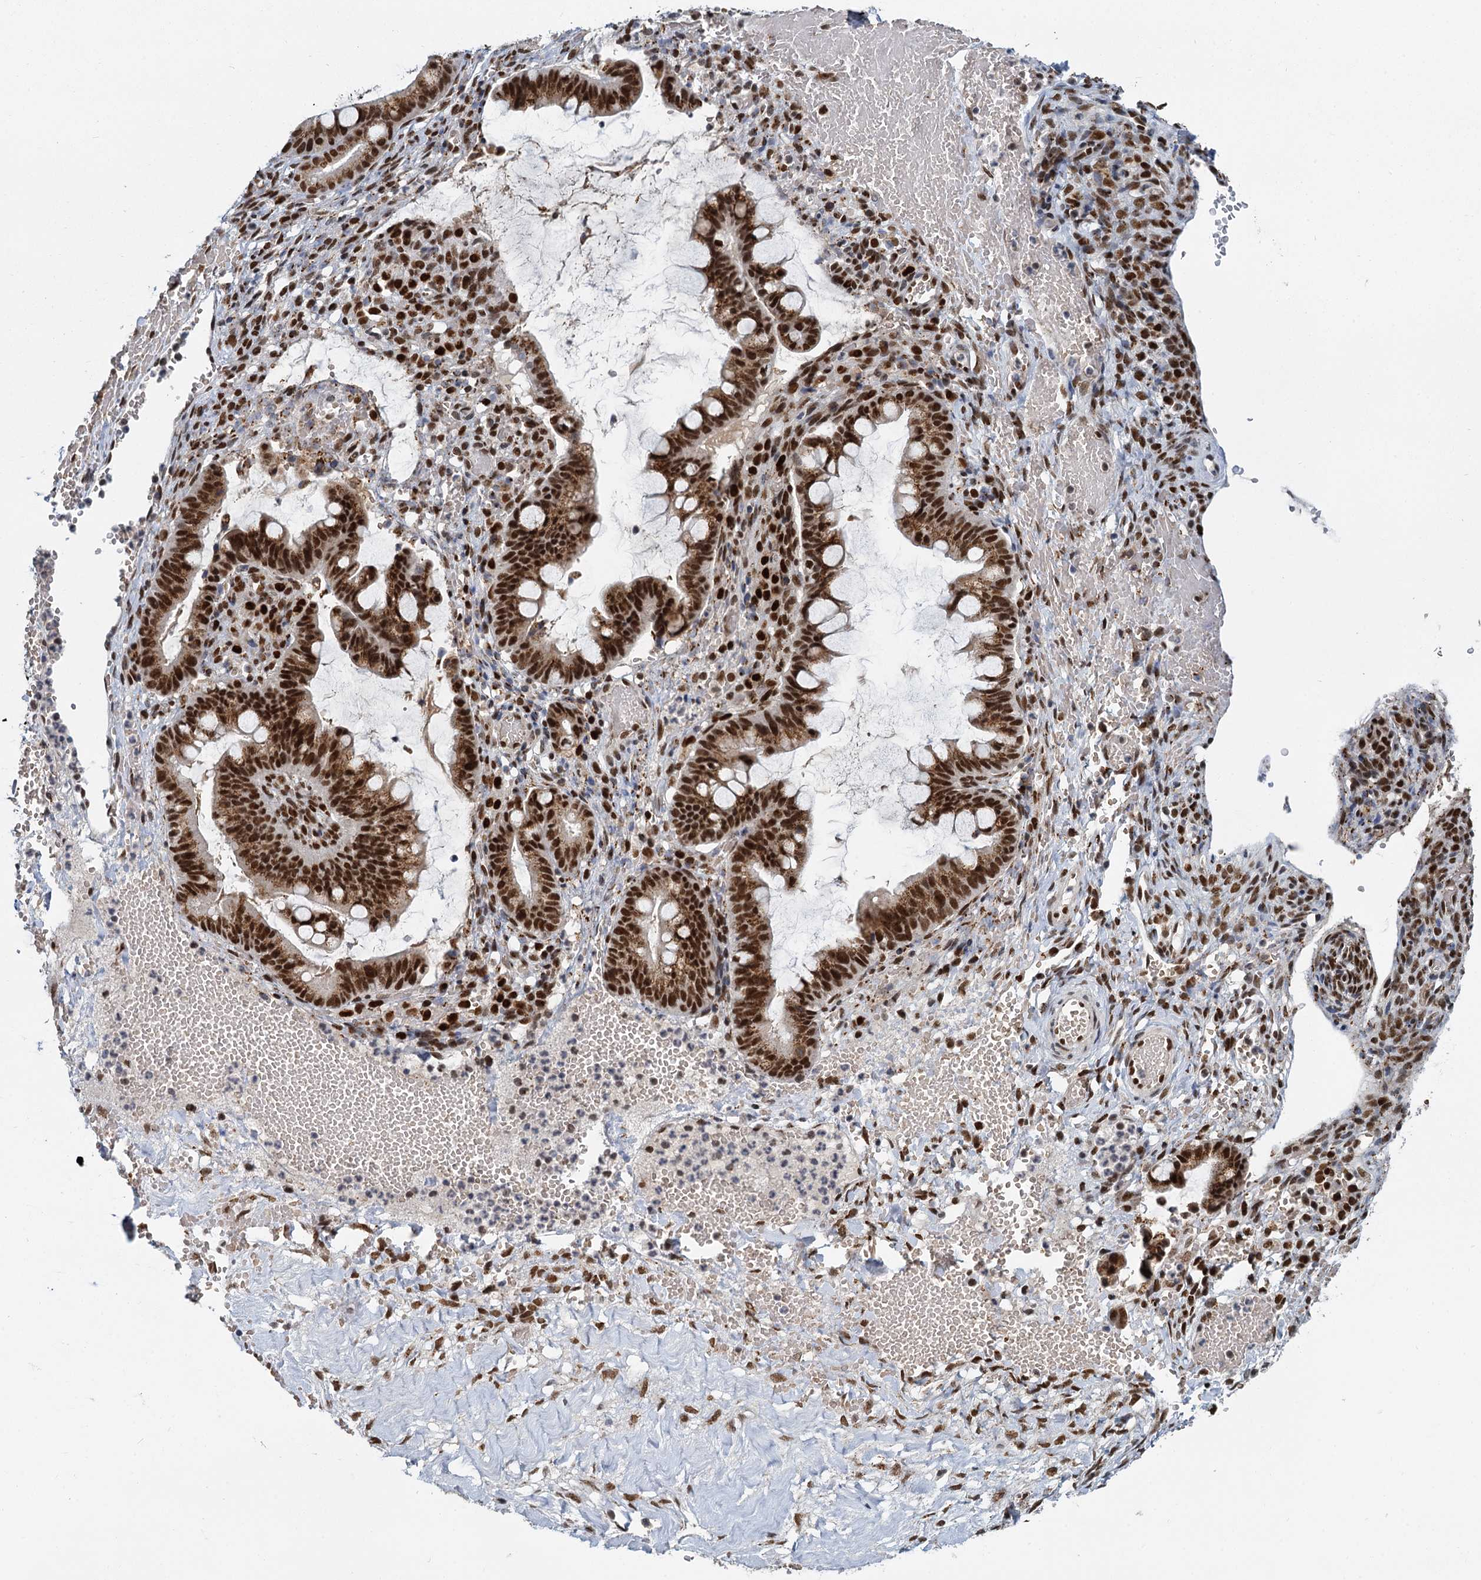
{"staining": {"intensity": "strong", "quantity": ">75%", "location": "nuclear"}, "tissue": "ovarian cancer", "cell_type": "Tumor cells", "image_type": "cancer", "snomed": [{"axis": "morphology", "description": "Cystadenocarcinoma, mucinous, NOS"}, {"axis": "topography", "description": "Ovary"}], "caption": "The histopathology image displays staining of ovarian cancer, revealing strong nuclear protein staining (brown color) within tumor cells.", "gene": "RPRD1A", "patient": {"sex": "female", "age": 73}}